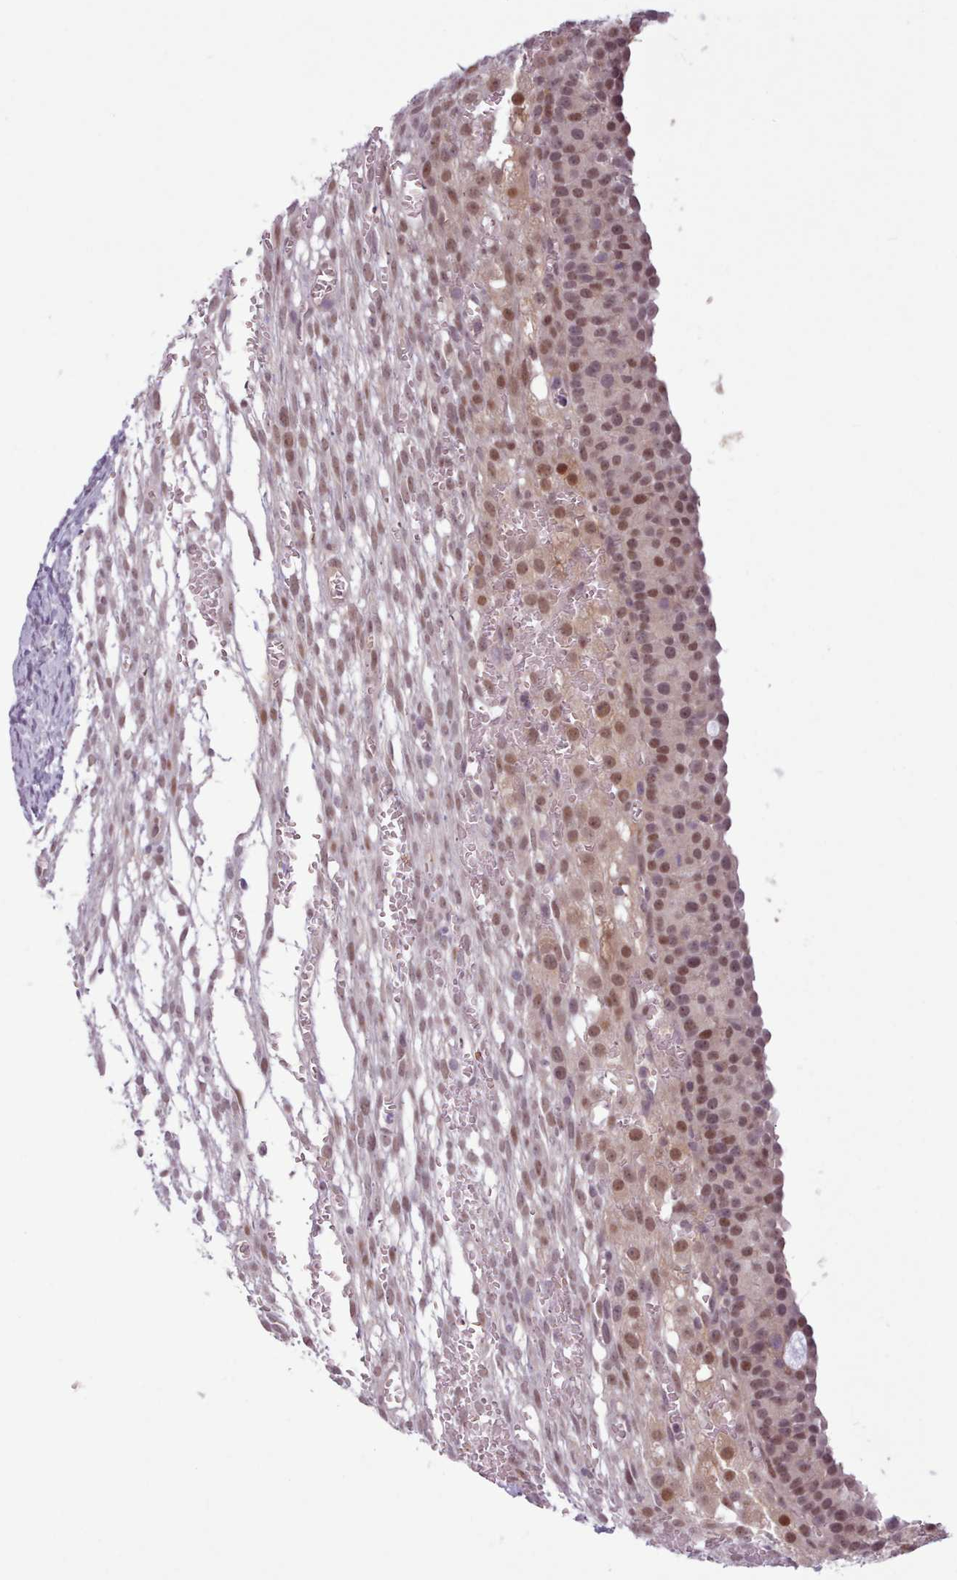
{"staining": {"intensity": "weak", "quantity": "<25%", "location": "nuclear"}, "tissue": "ovary", "cell_type": "Follicle cells", "image_type": "normal", "snomed": [{"axis": "morphology", "description": "Normal tissue, NOS"}, {"axis": "topography", "description": "Ovary"}], "caption": "There is no significant staining in follicle cells of ovary. The staining is performed using DAB brown chromogen with nuclei counter-stained in using hematoxylin.", "gene": "KBTBD6", "patient": {"sex": "female", "age": 39}}